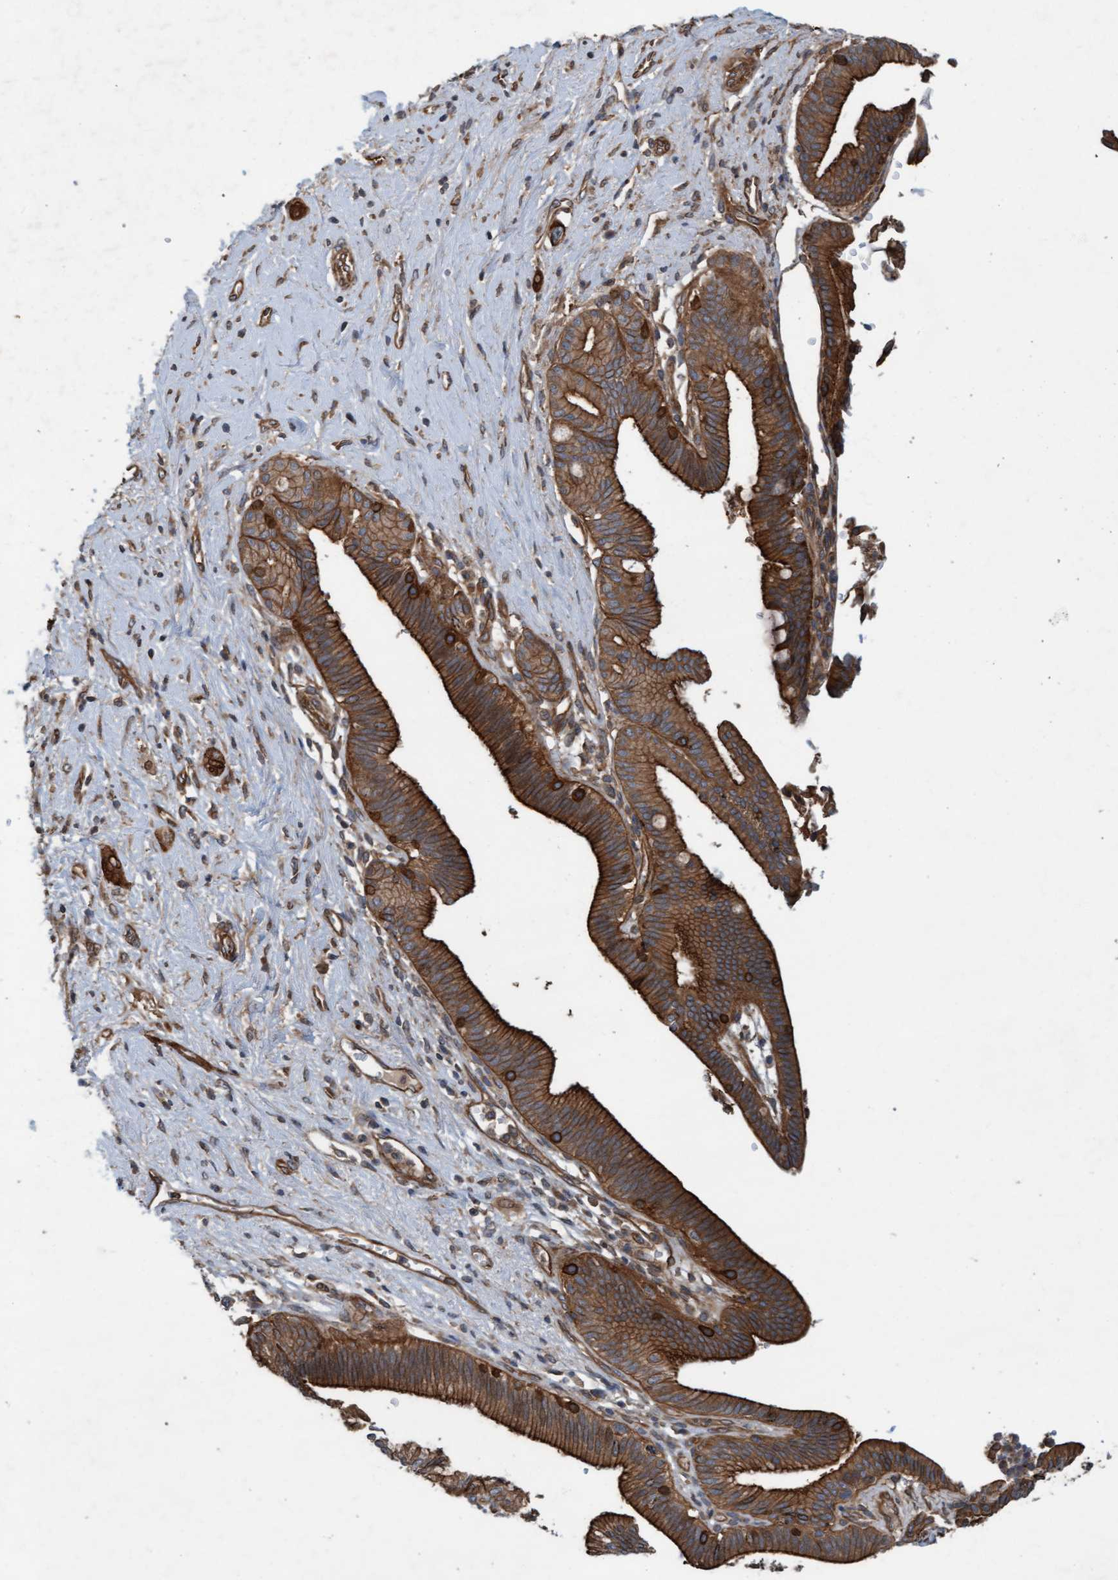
{"staining": {"intensity": "strong", "quantity": ">75%", "location": "cytoplasmic/membranous"}, "tissue": "pancreatic cancer", "cell_type": "Tumor cells", "image_type": "cancer", "snomed": [{"axis": "morphology", "description": "Adenocarcinoma, NOS"}, {"axis": "topography", "description": "Pancreas"}], "caption": "Pancreatic adenocarcinoma tissue displays strong cytoplasmic/membranous positivity in about >75% of tumor cells, visualized by immunohistochemistry.", "gene": "ERAL1", "patient": {"sex": "male", "age": 59}}